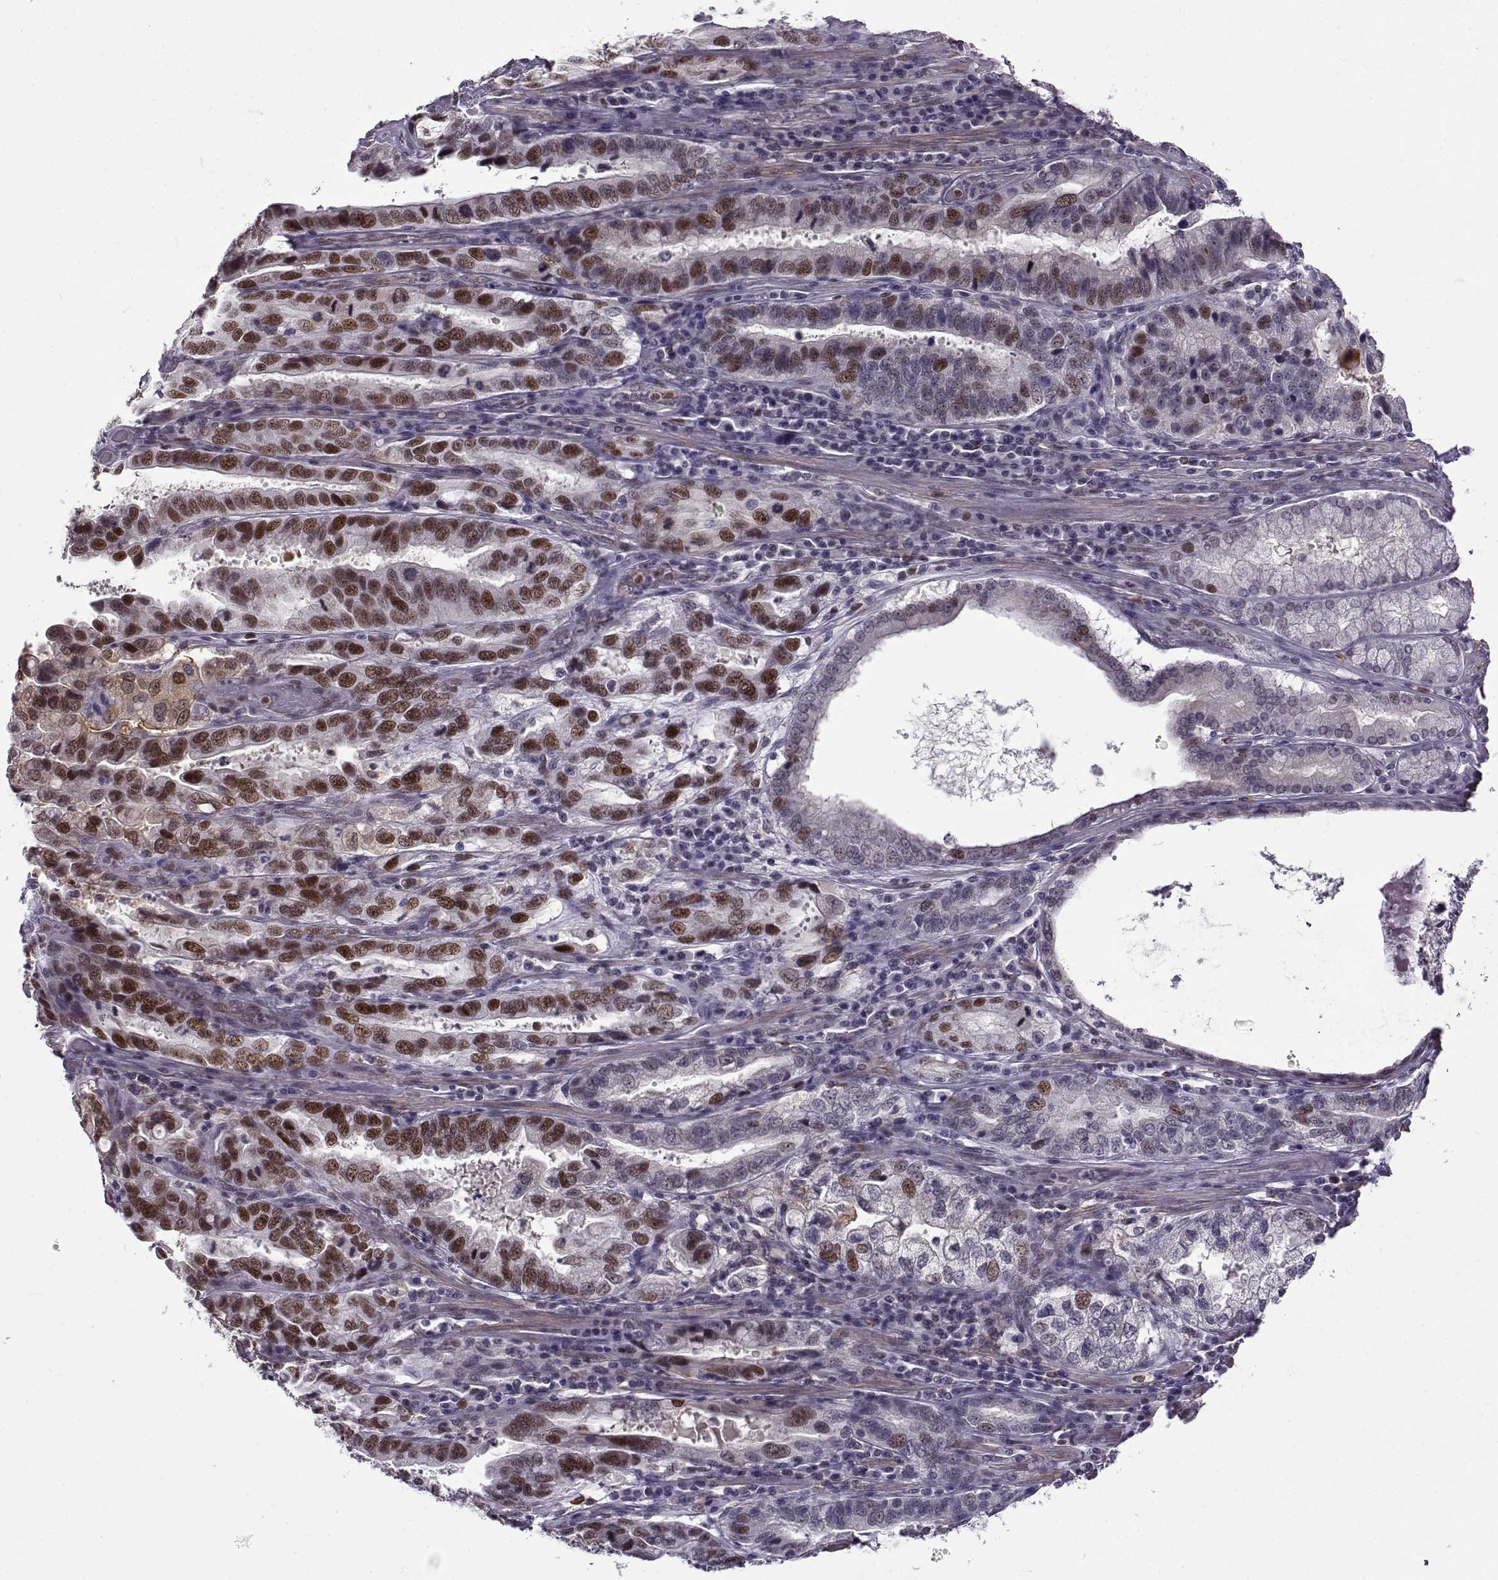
{"staining": {"intensity": "strong", "quantity": "25%-75%", "location": "nuclear"}, "tissue": "stomach cancer", "cell_type": "Tumor cells", "image_type": "cancer", "snomed": [{"axis": "morphology", "description": "Adenocarcinoma, NOS"}, {"axis": "topography", "description": "Stomach, lower"}], "caption": "A high amount of strong nuclear positivity is present in approximately 25%-75% of tumor cells in stomach cancer (adenocarcinoma) tissue.", "gene": "BACH1", "patient": {"sex": "female", "age": 76}}